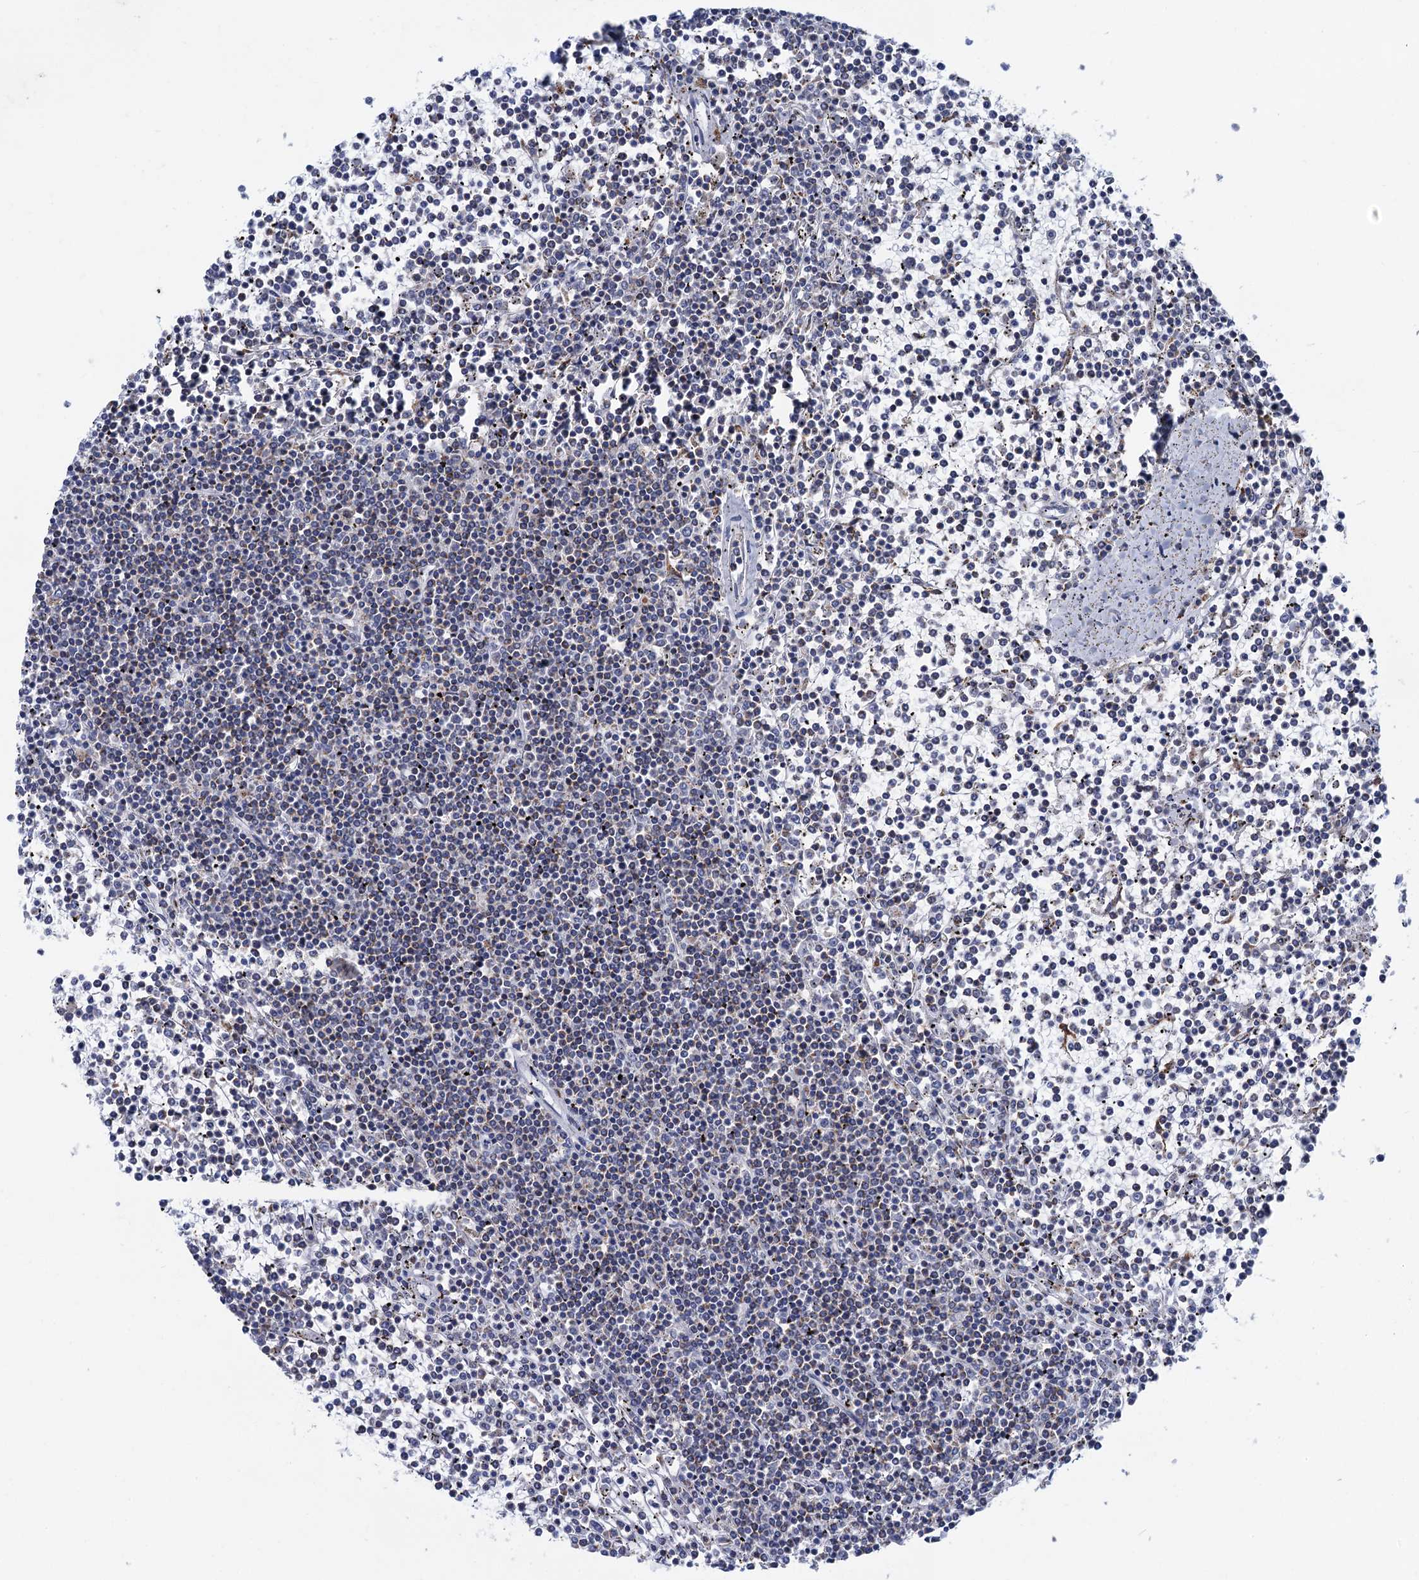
{"staining": {"intensity": "negative", "quantity": "none", "location": "none"}, "tissue": "lymphoma", "cell_type": "Tumor cells", "image_type": "cancer", "snomed": [{"axis": "morphology", "description": "Malignant lymphoma, non-Hodgkin's type, Low grade"}, {"axis": "topography", "description": "Spleen"}], "caption": "Malignant lymphoma, non-Hodgkin's type (low-grade) stained for a protein using immunohistochemistry shows no staining tumor cells.", "gene": "ANKS3", "patient": {"sex": "female", "age": 19}}